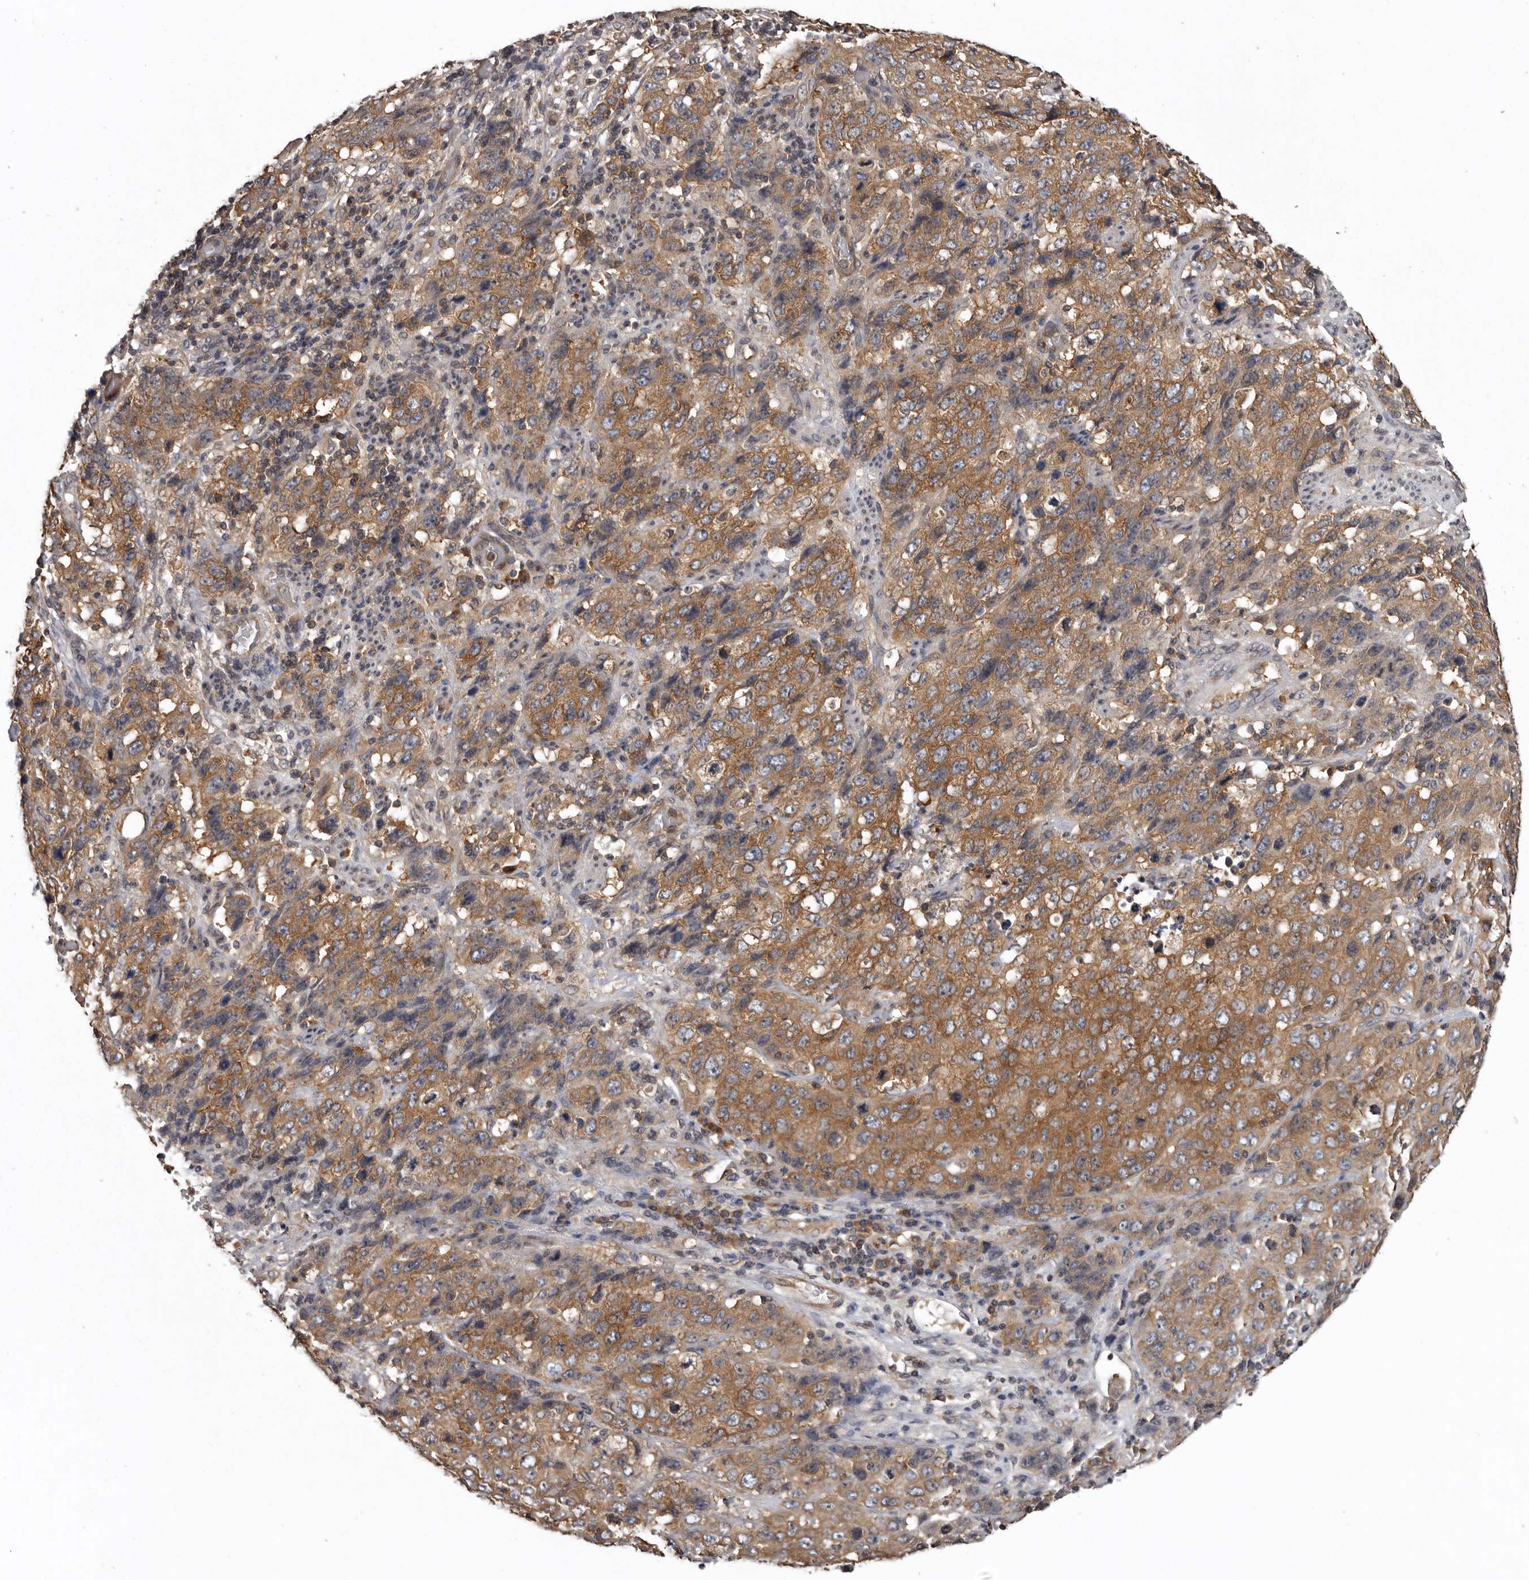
{"staining": {"intensity": "moderate", "quantity": ">75%", "location": "cytoplasmic/membranous"}, "tissue": "stomach cancer", "cell_type": "Tumor cells", "image_type": "cancer", "snomed": [{"axis": "morphology", "description": "Adenocarcinoma, NOS"}, {"axis": "topography", "description": "Stomach"}], "caption": "Stomach cancer was stained to show a protein in brown. There is medium levels of moderate cytoplasmic/membranous staining in about >75% of tumor cells.", "gene": "DARS1", "patient": {"sex": "male", "age": 48}}